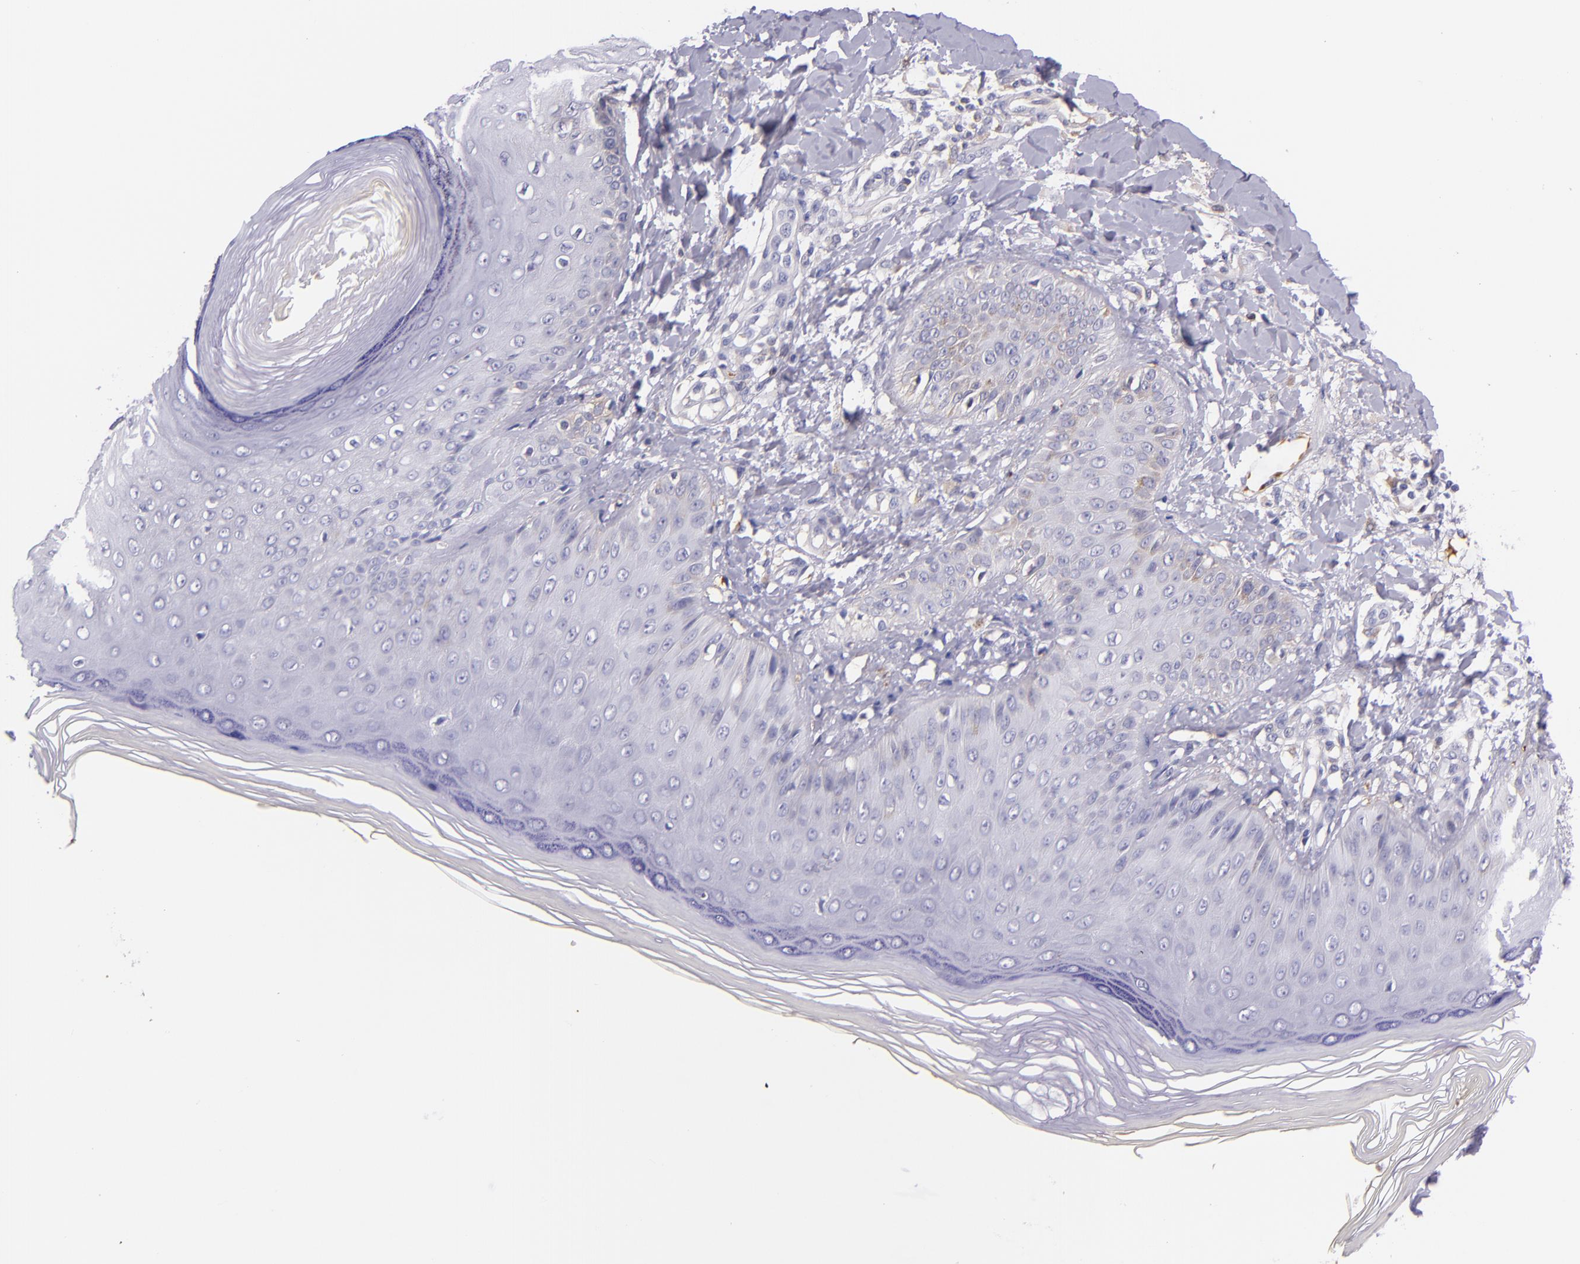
{"staining": {"intensity": "negative", "quantity": "none", "location": "none"}, "tissue": "skin", "cell_type": "Epidermal cells", "image_type": "normal", "snomed": [{"axis": "morphology", "description": "Normal tissue, NOS"}, {"axis": "morphology", "description": "Inflammation, NOS"}, {"axis": "topography", "description": "Soft tissue"}, {"axis": "topography", "description": "Anal"}], "caption": "High power microscopy photomicrograph of an IHC image of unremarkable skin, revealing no significant staining in epidermal cells.", "gene": "KNG1", "patient": {"sex": "female", "age": 15}}